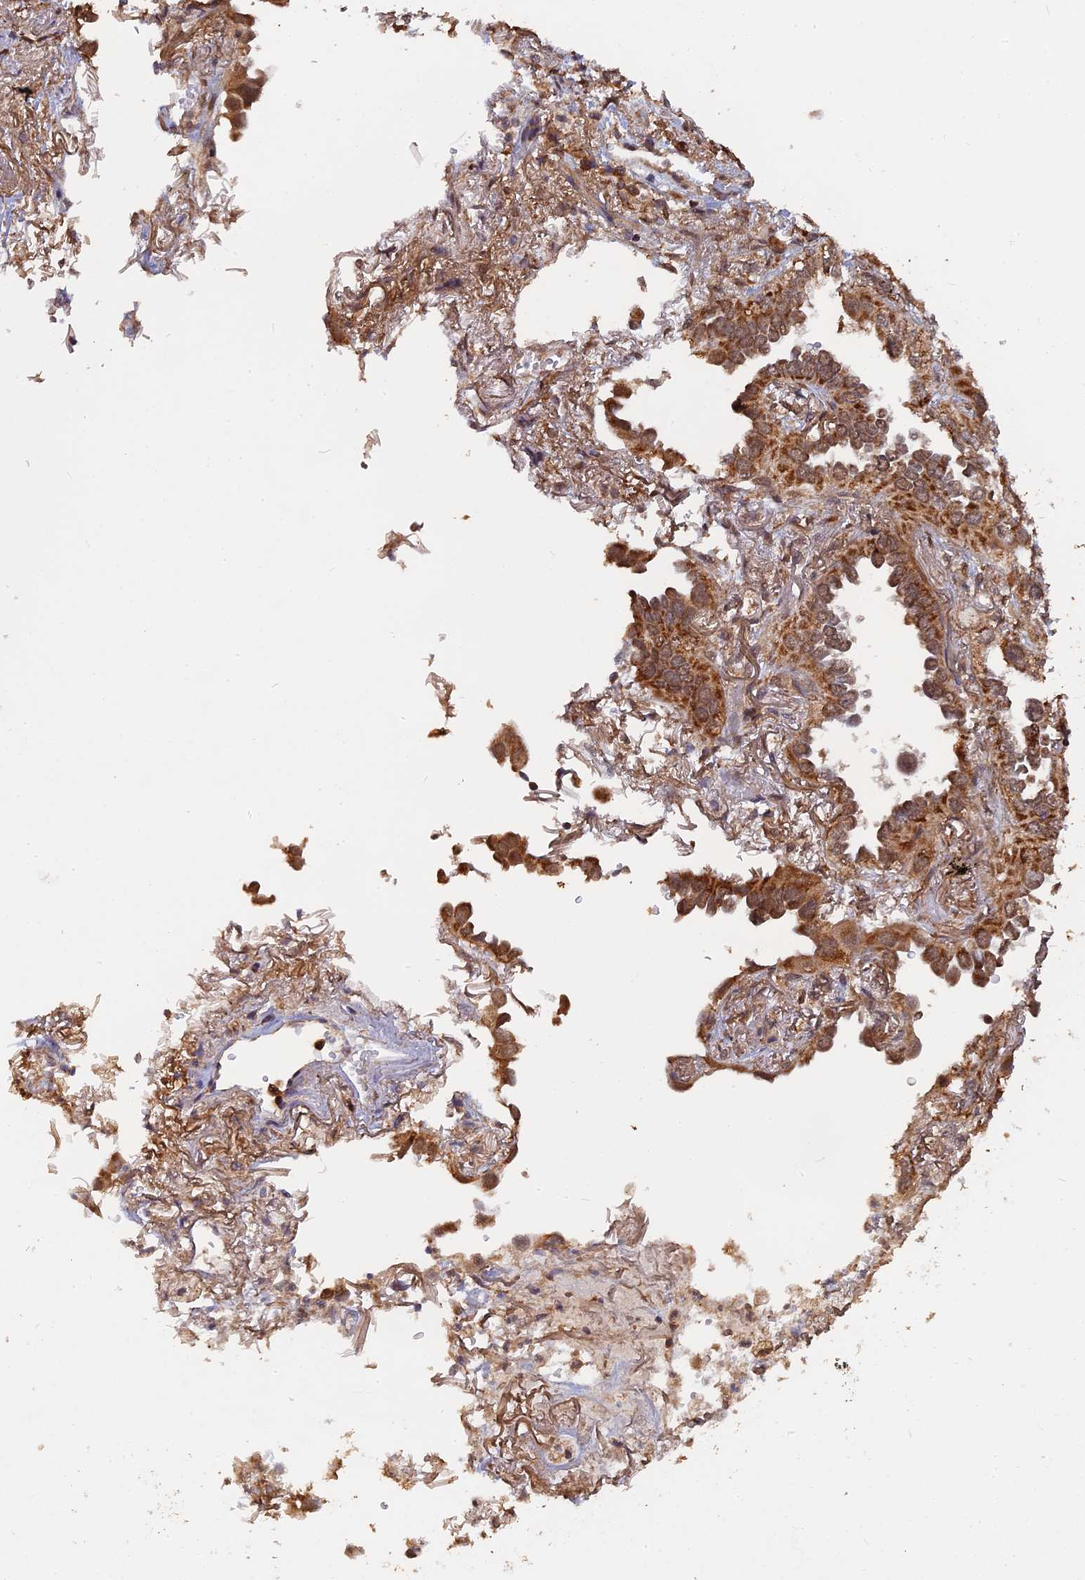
{"staining": {"intensity": "strong", "quantity": ">75%", "location": "cytoplasmic/membranous"}, "tissue": "lung cancer", "cell_type": "Tumor cells", "image_type": "cancer", "snomed": [{"axis": "morphology", "description": "Adenocarcinoma, NOS"}, {"axis": "topography", "description": "Lung"}], "caption": "Immunohistochemical staining of human adenocarcinoma (lung) displays strong cytoplasmic/membranous protein staining in about >75% of tumor cells.", "gene": "SAC3D1", "patient": {"sex": "female", "age": 76}}